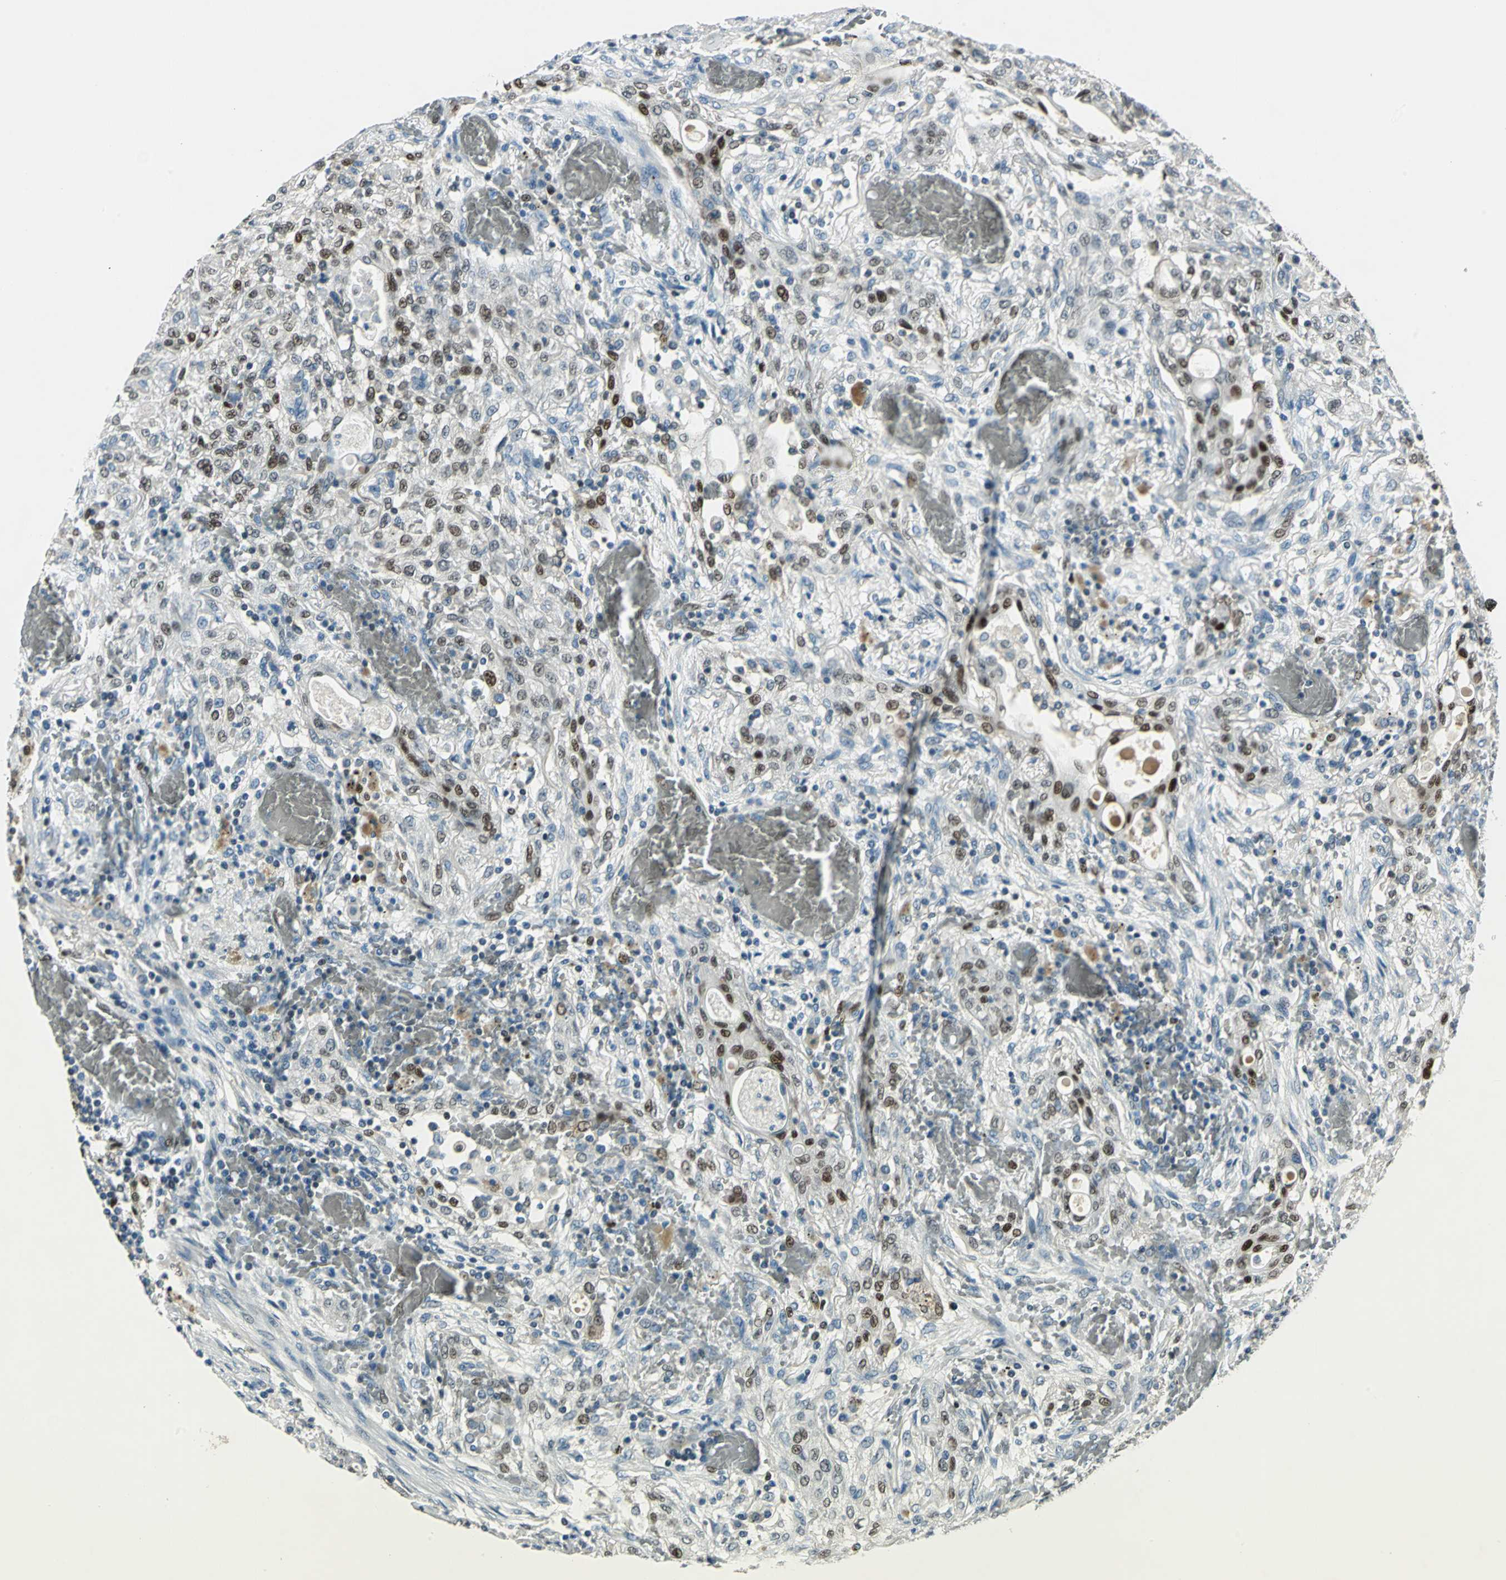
{"staining": {"intensity": "strong", "quantity": "25%-75%", "location": "nuclear"}, "tissue": "lung cancer", "cell_type": "Tumor cells", "image_type": "cancer", "snomed": [{"axis": "morphology", "description": "Squamous cell carcinoma, NOS"}, {"axis": "topography", "description": "Lung"}], "caption": "This micrograph reveals immunohistochemistry staining of squamous cell carcinoma (lung), with high strong nuclear positivity in approximately 25%-75% of tumor cells.", "gene": "NFIA", "patient": {"sex": "female", "age": 47}}